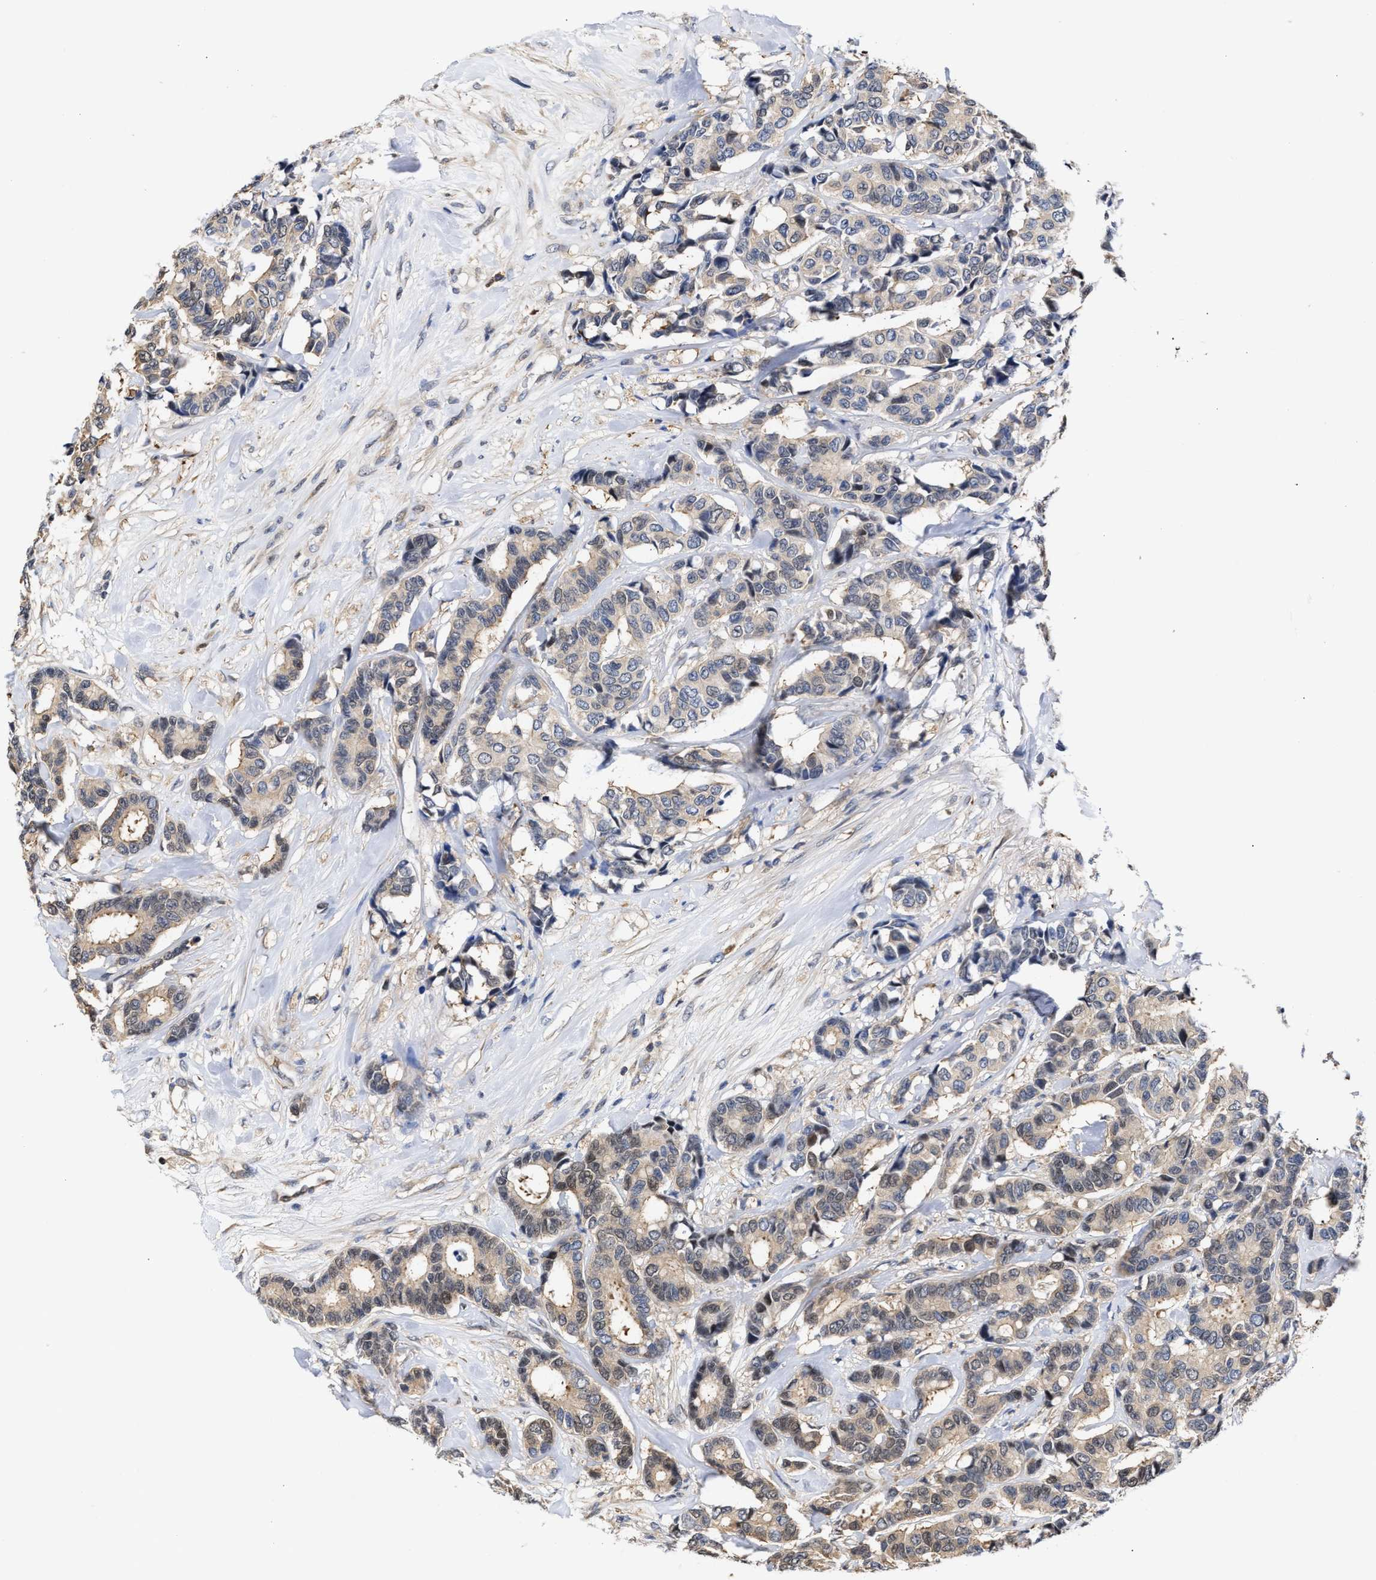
{"staining": {"intensity": "weak", "quantity": ">75%", "location": "cytoplasmic/membranous"}, "tissue": "breast cancer", "cell_type": "Tumor cells", "image_type": "cancer", "snomed": [{"axis": "morphology", "description": "Duct carcinoma"}, {"axis": "topography", "description": "Breast"}], "caption": "Protein staining shows weak cytoplasmic/membranous expression in about >75% of tumor cells in infiltrating ductal carcinoma (breast).", "gene": "KLHDC1", "patient": {"sex": "female", "age": 87}}